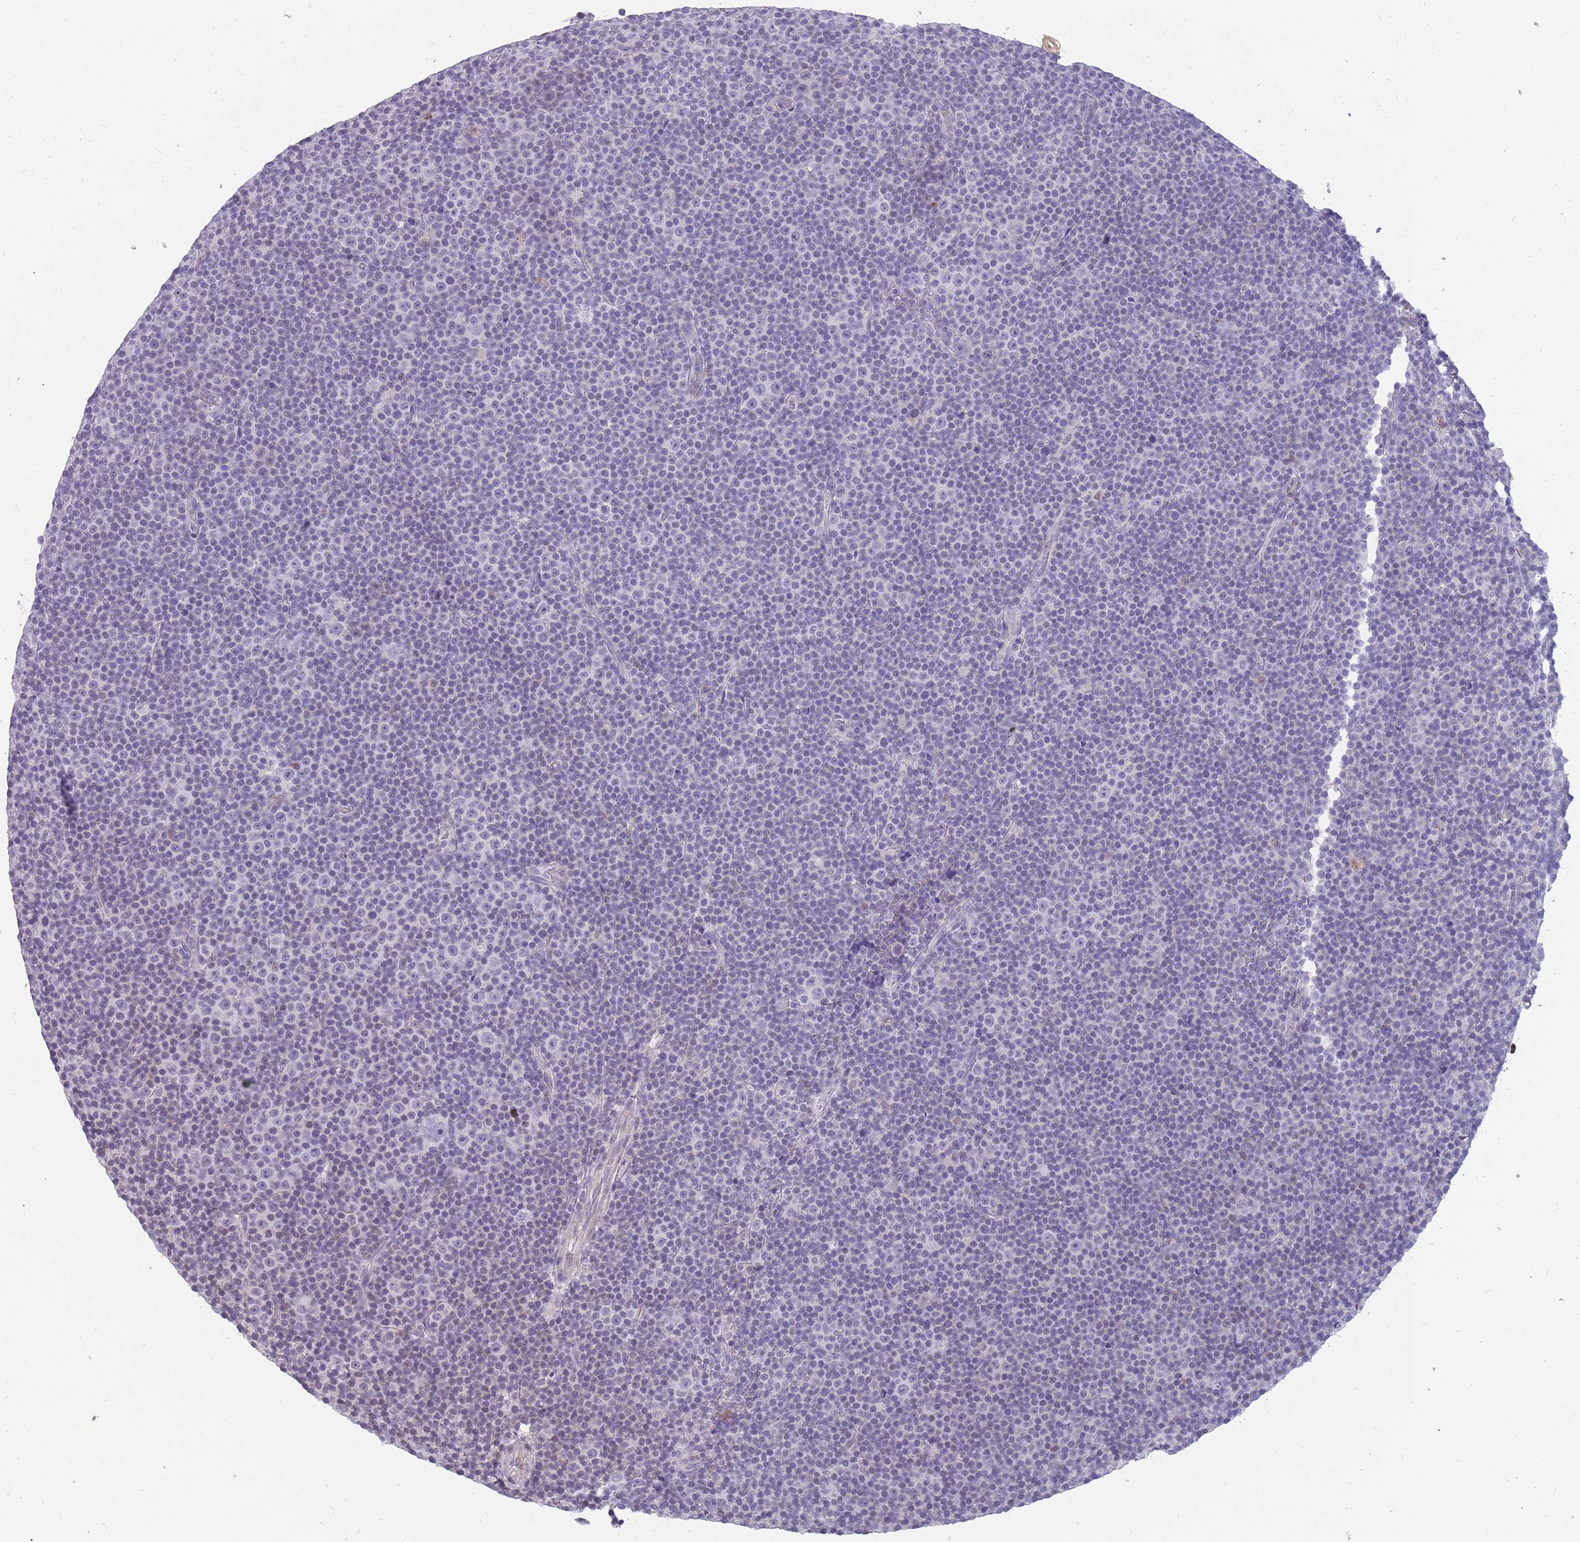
{"staining": {"intensity": "negative", "quantity": "none", "location": "none"}, "tissue": "lymphoma", "cell_type": "Tumor cells", "image_type": "cancer", "snomed": [{"axis": "morphology", "description": "Malignant lymphoma, non-Hodgkin's type, Low grade"}, {"axis": "topography", "description": "Lymph node"}], "caption": "Immunohistochemistry histopathology image of neoplastic tissue: lymphoma stained with DAB (3,3'-diaminobenzidine) demonstrates no significant protein expression in tumor cells.", "gene": "NEK6", "patient": {"sex": "female", "age": 67}}